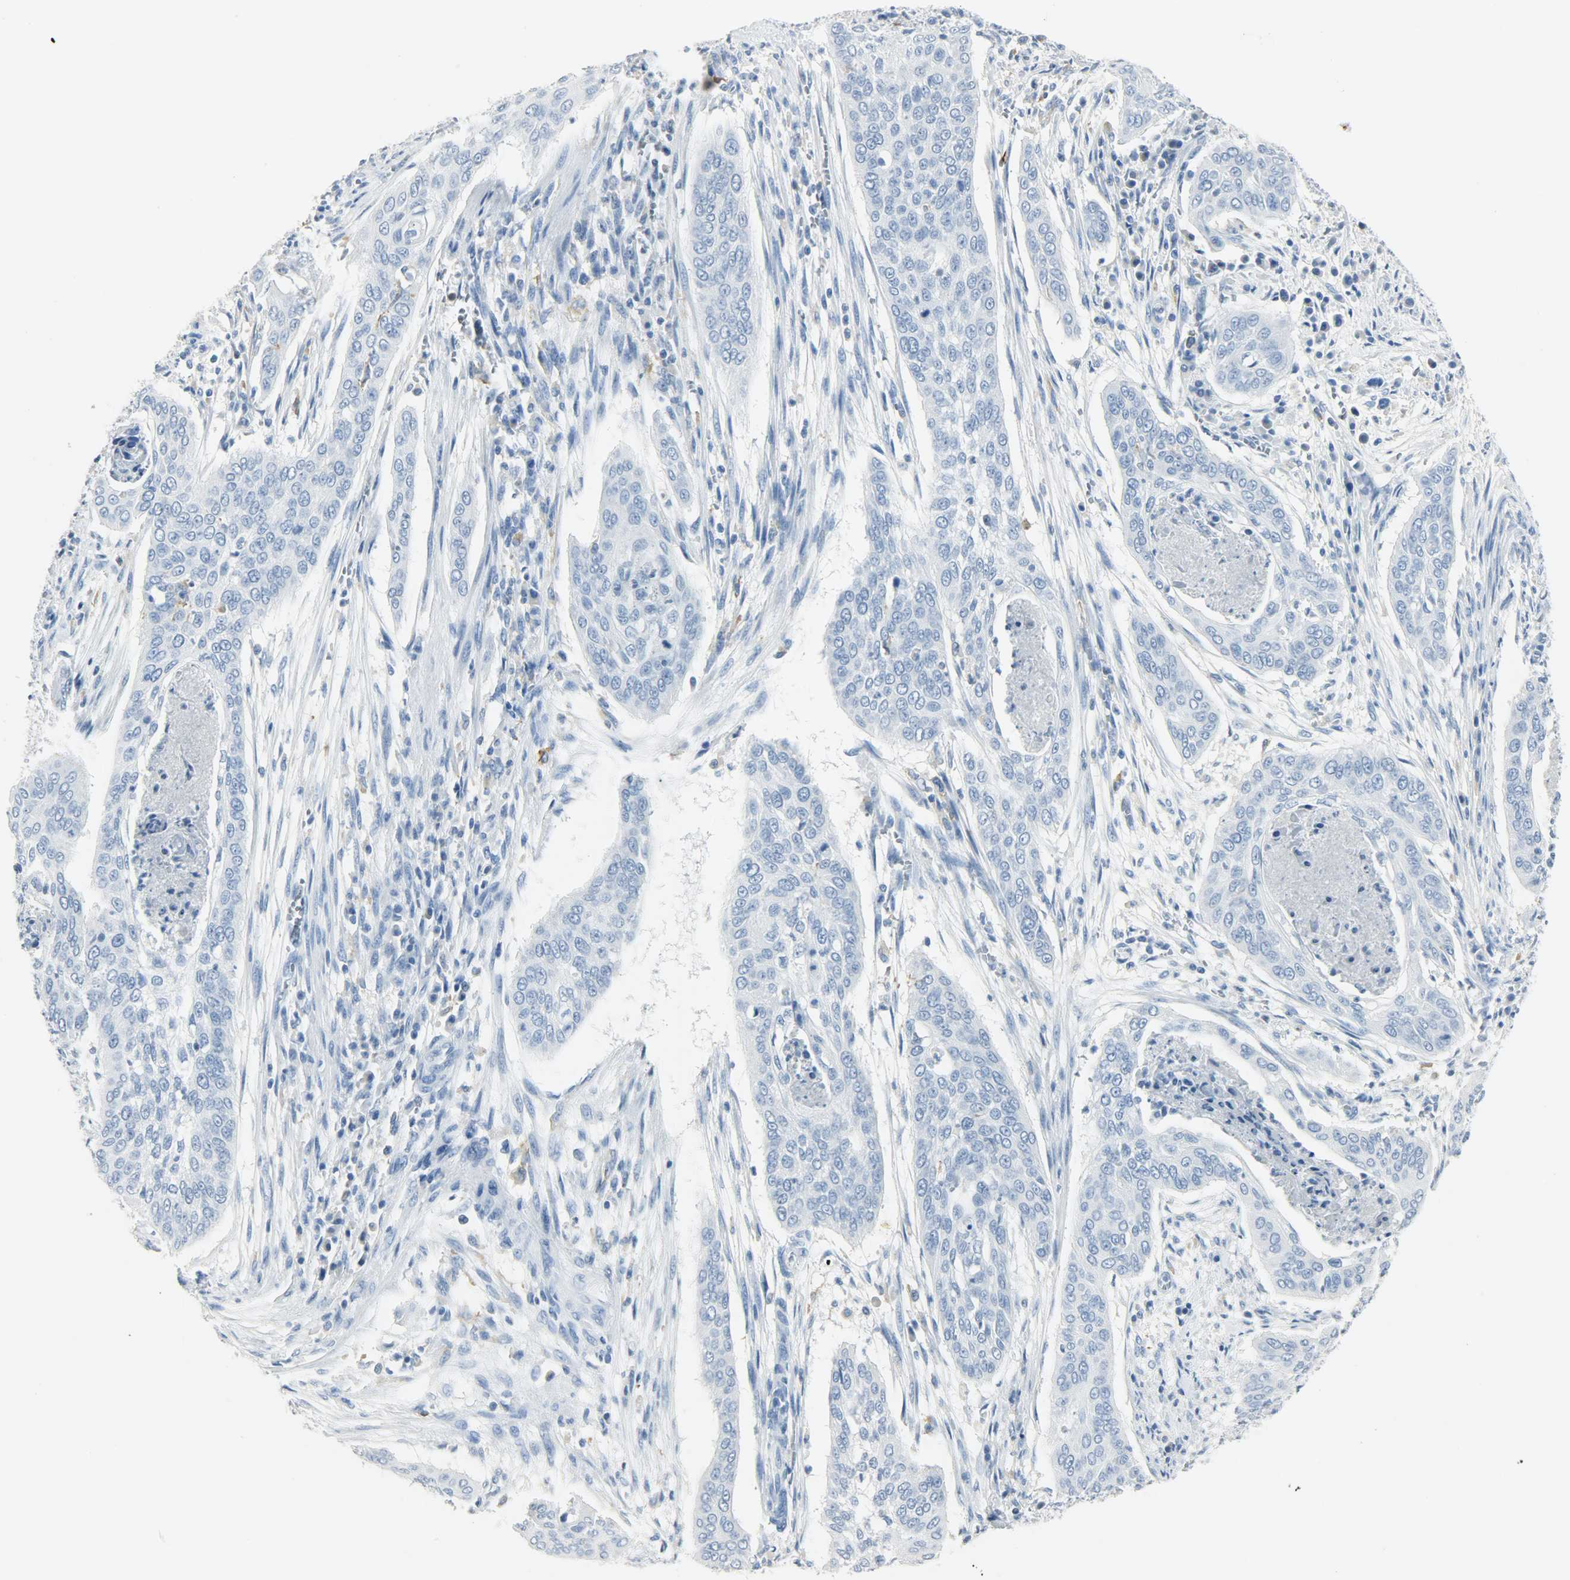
{"staining": {"intensity": "negative", "quantity": "none", "location": "none"}, "tissue": "cervical cancer", "cell_type": "Tumor cells", "image_type": "cancer", "snomed": [{"axis": "morphology", "description": "Squamous cell carcinoma, NOS"}, {"axis": "topography", "description": "Cervix"}], "caption": "Cervical cancer was stained to show a protein in brown. There is no significant staining in tumor cells.", "gene": "PTPN6", "patient": {"sex": "female", "age": 39}}